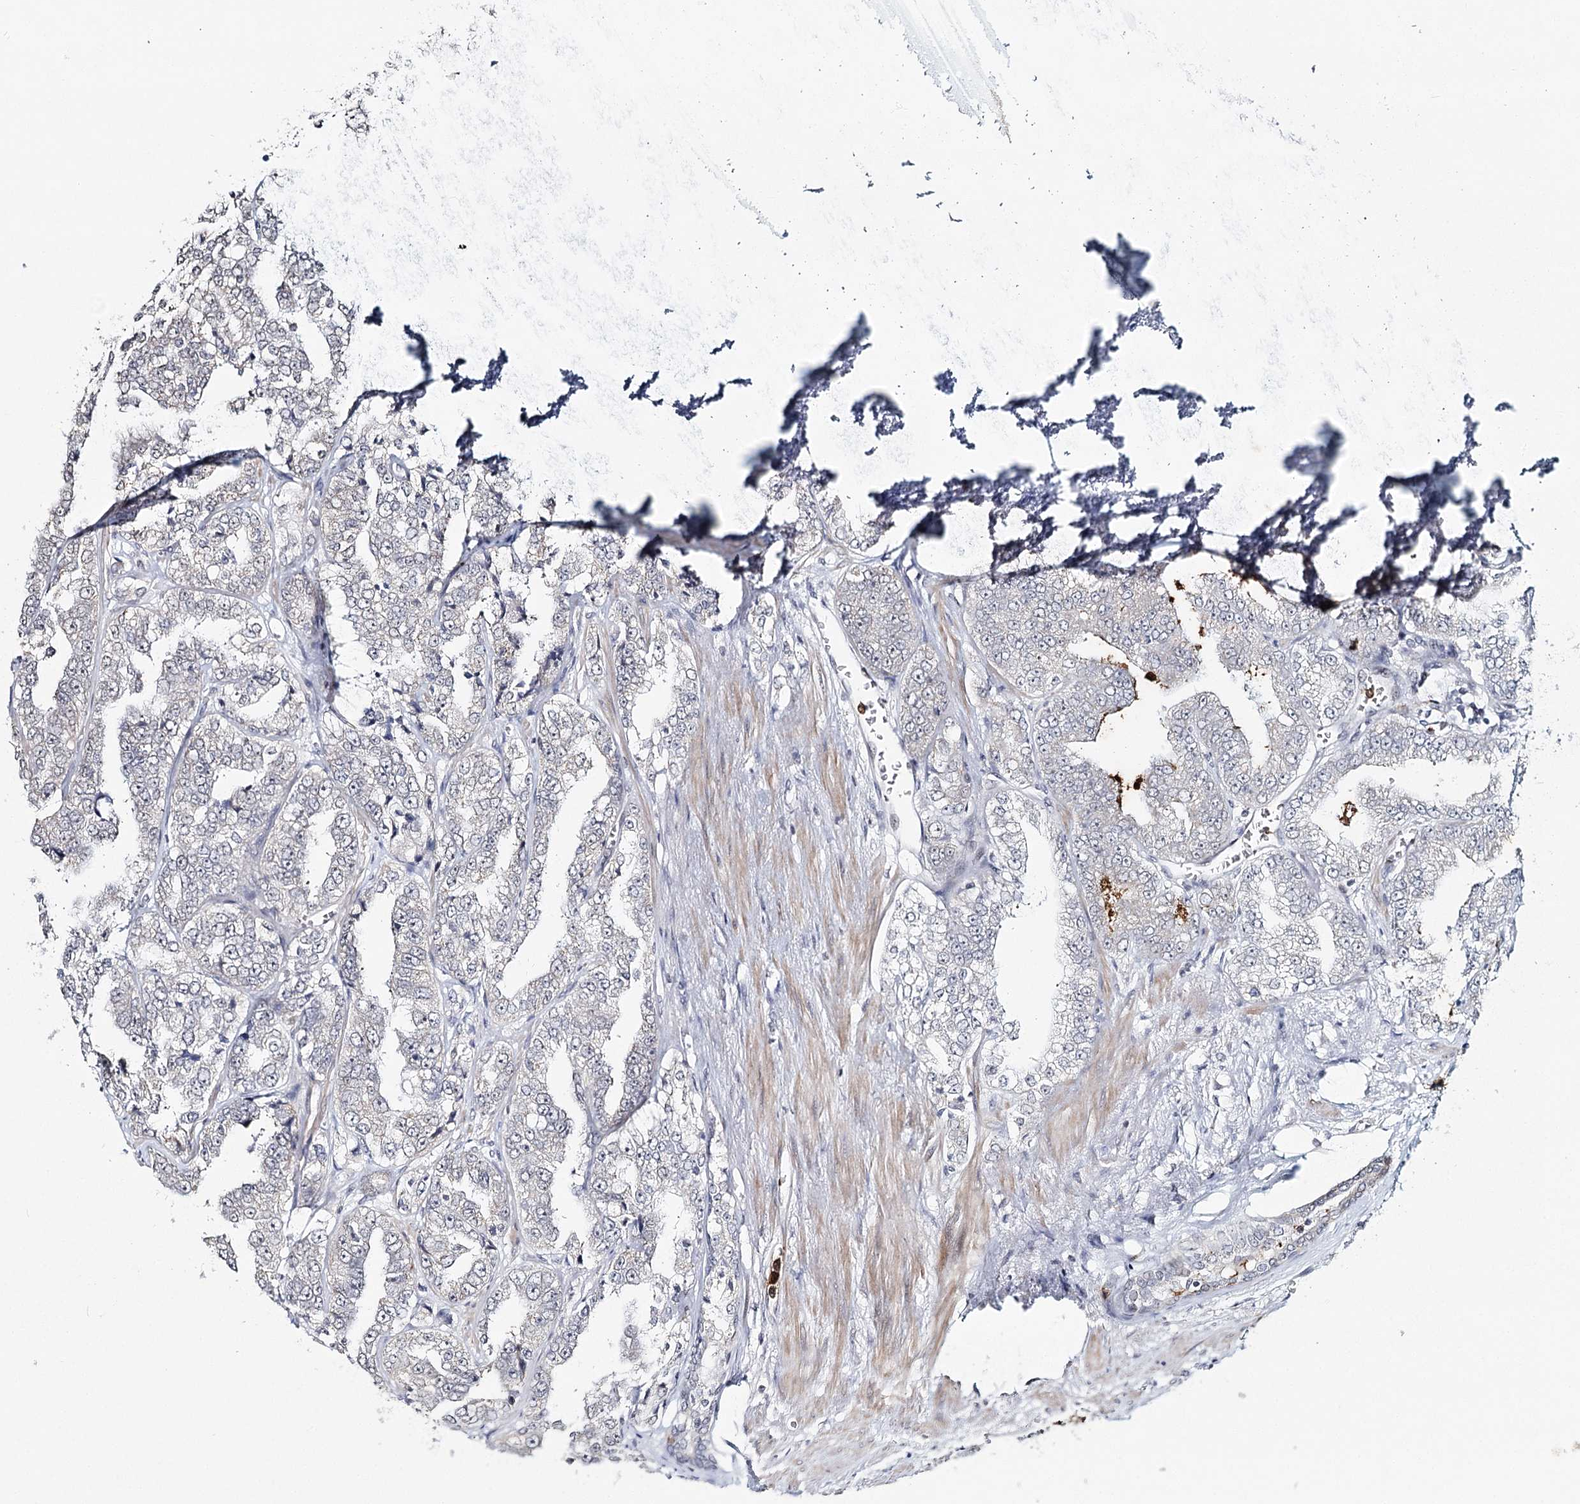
{"staining": {"intensity": "negative", "quantity": "none", "location": "none"}, "tissue": "prostate cancer", "cell_type": "Tumor cells", "image_type": "cancer", "snomed": [{"axis": "morphology", "description": "Adenocarcinoma, High grade"}, {"axis": "topography", "description": "Prostate"}], "caption": "Immunohistochemical staining of prostate cancer (adenocarcinoma (high-grade)) exhibits no significant staining in tumor cells.", "gene": "ATAD1", "patient": {"sex": "male", "age": 71}}